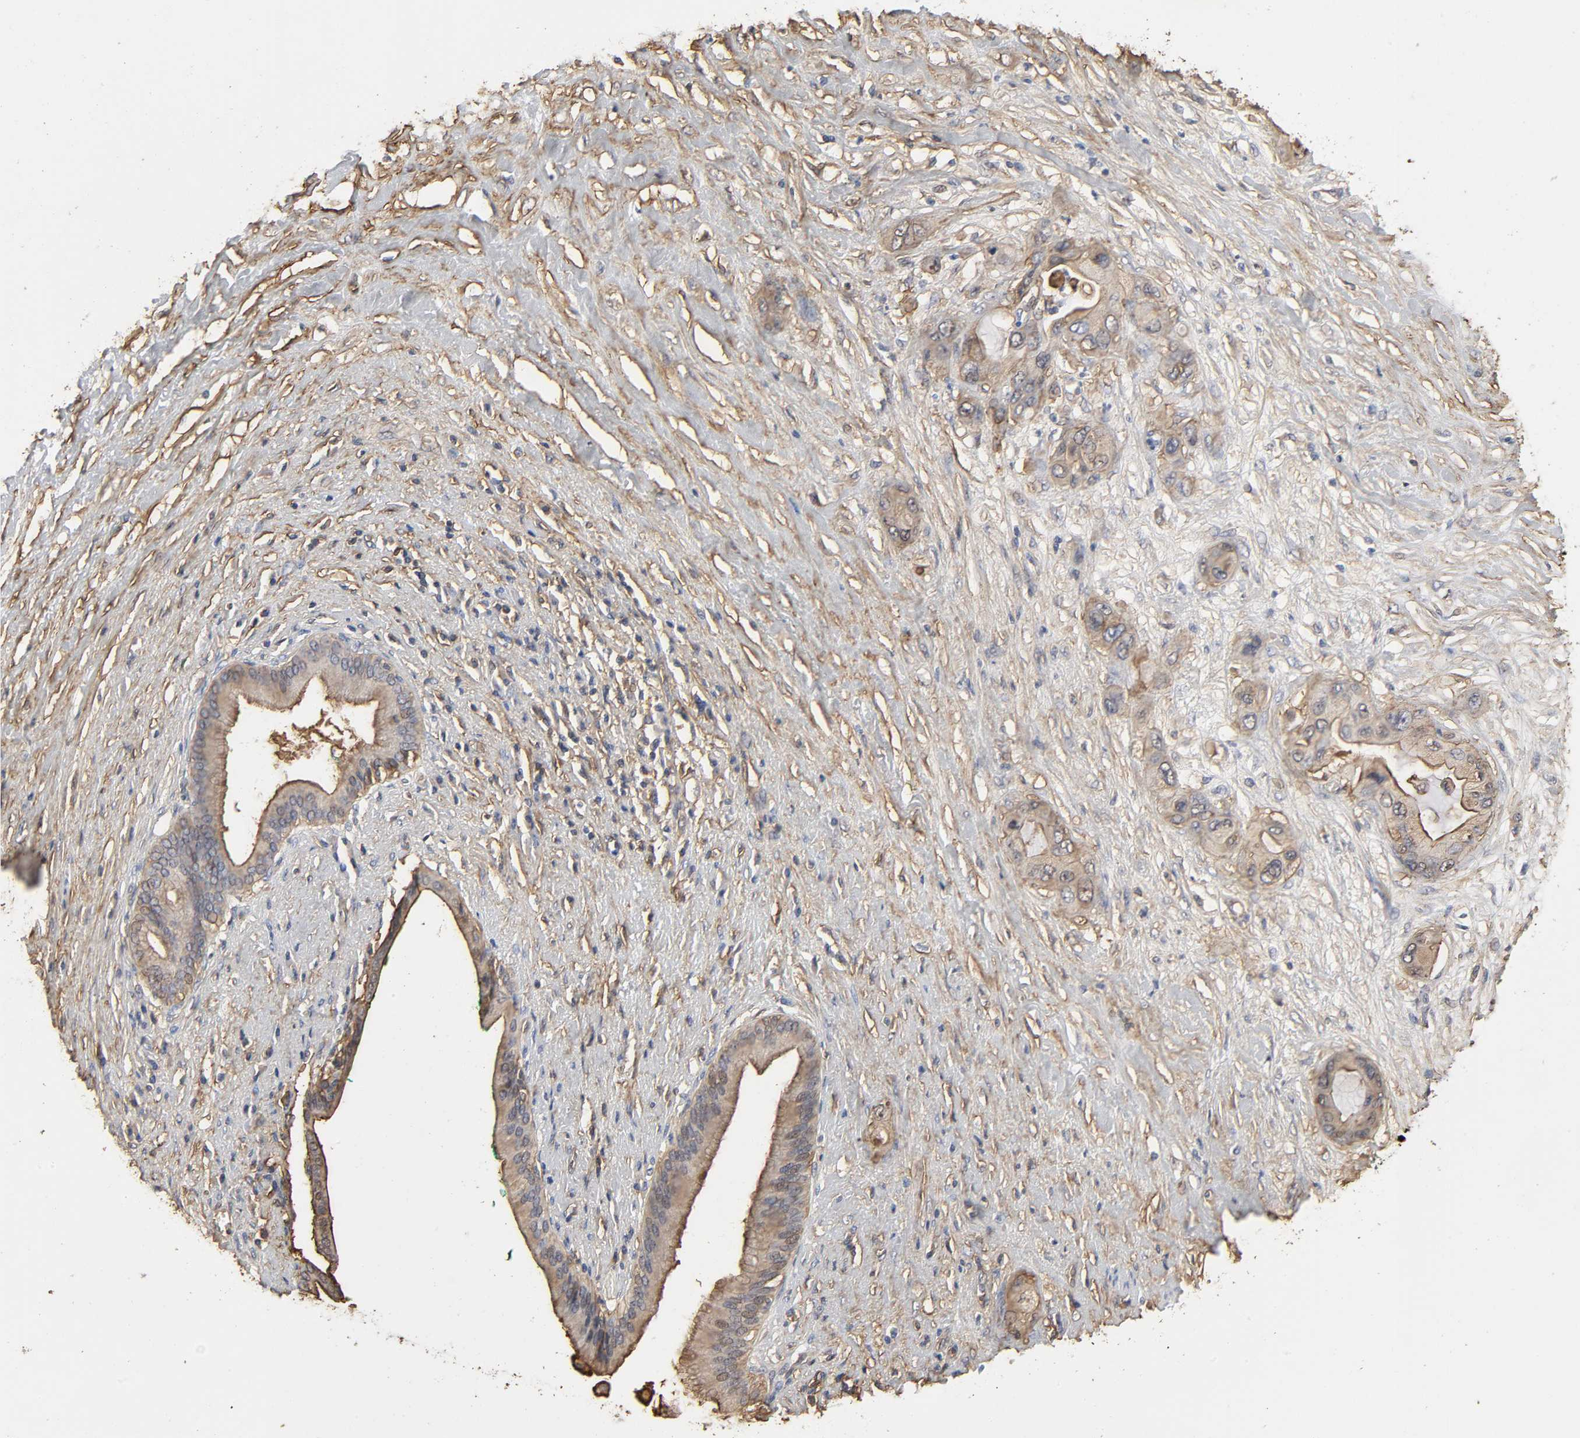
{"staining": {"intensity": "moderate", "quantity": ">75%", "location": "cytoplasmic/membranous"}, "tissue": "pancreatic cancer", "cell_type": "Tumor cells", "image_type": "cancer", "snomed": [{"axis": "morphology", "description": "Adenocarcinoma, NOS"}, {"axis": "topography", "description": "Pancreas"}], "caption": "Protein staining of pancreatic adenocarcinoma tissue reveals moderate cytoplasmic/membranous expression in approximately >75% of tumor cells. The staining was performed using DAB, with brown indicating positive protein expression. Nuclei are stained blue with hematoxylin.", "gene": "ANXA2", "patient": {"sex": "female", "age": 59}}